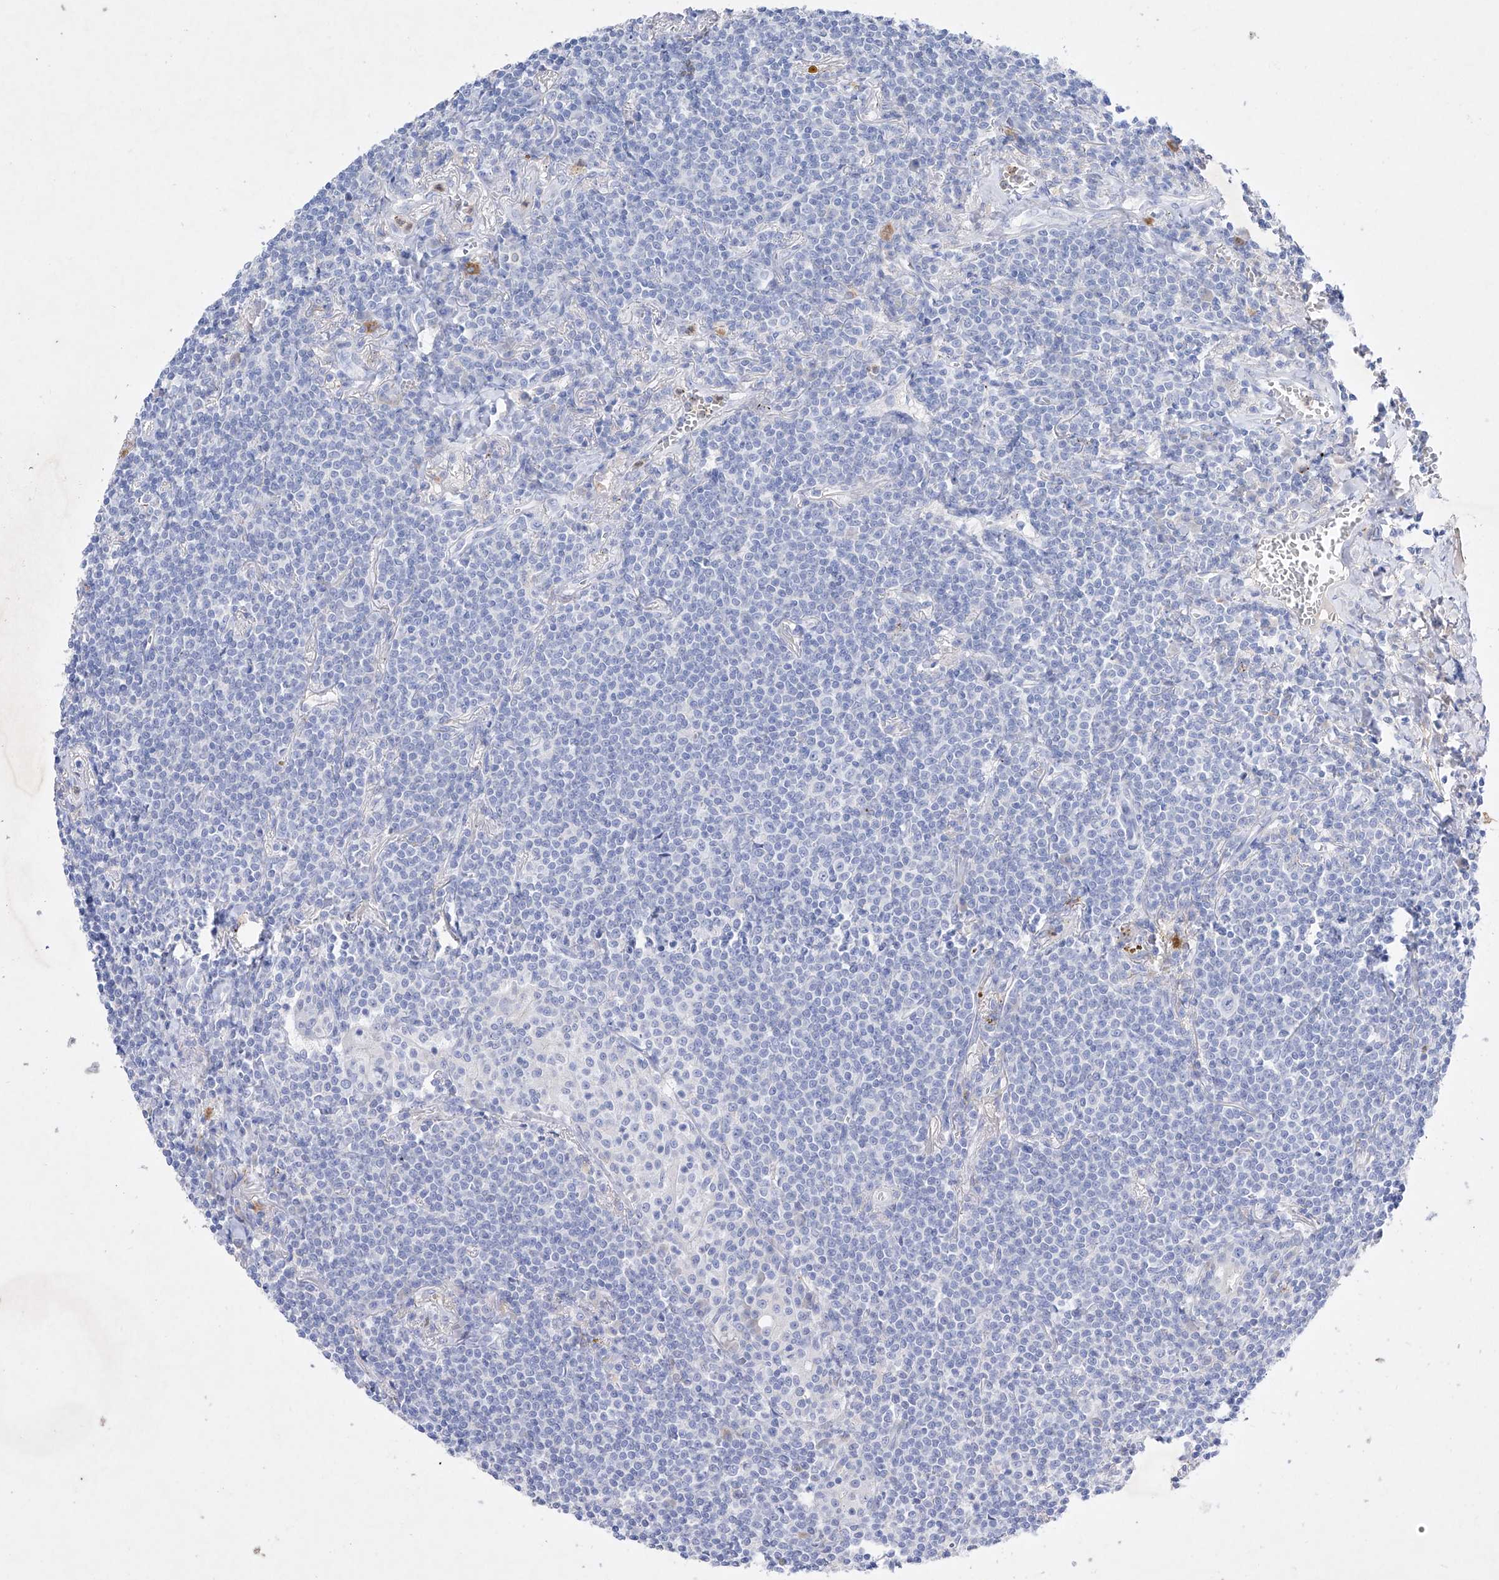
{"staining": {"intensity": "negative", "quantity": "none", "location": "none"}, "tissue": "lymphoma", "cell_type": "Tumor cells", "image_type": "cancer", "snomed": [{"axis": "morphology", "description": "Malignant lymphoma, non-Hodgkin's type, Low grade"}, {"axis": "topography", "description": "Lung"}], "caption": "Immunohistochemistry (IHC) of lymphoma exhibits no staining in tumor cells.", "gene": "TM7SF2", "patient": {"sex": "female", "age": 71}}